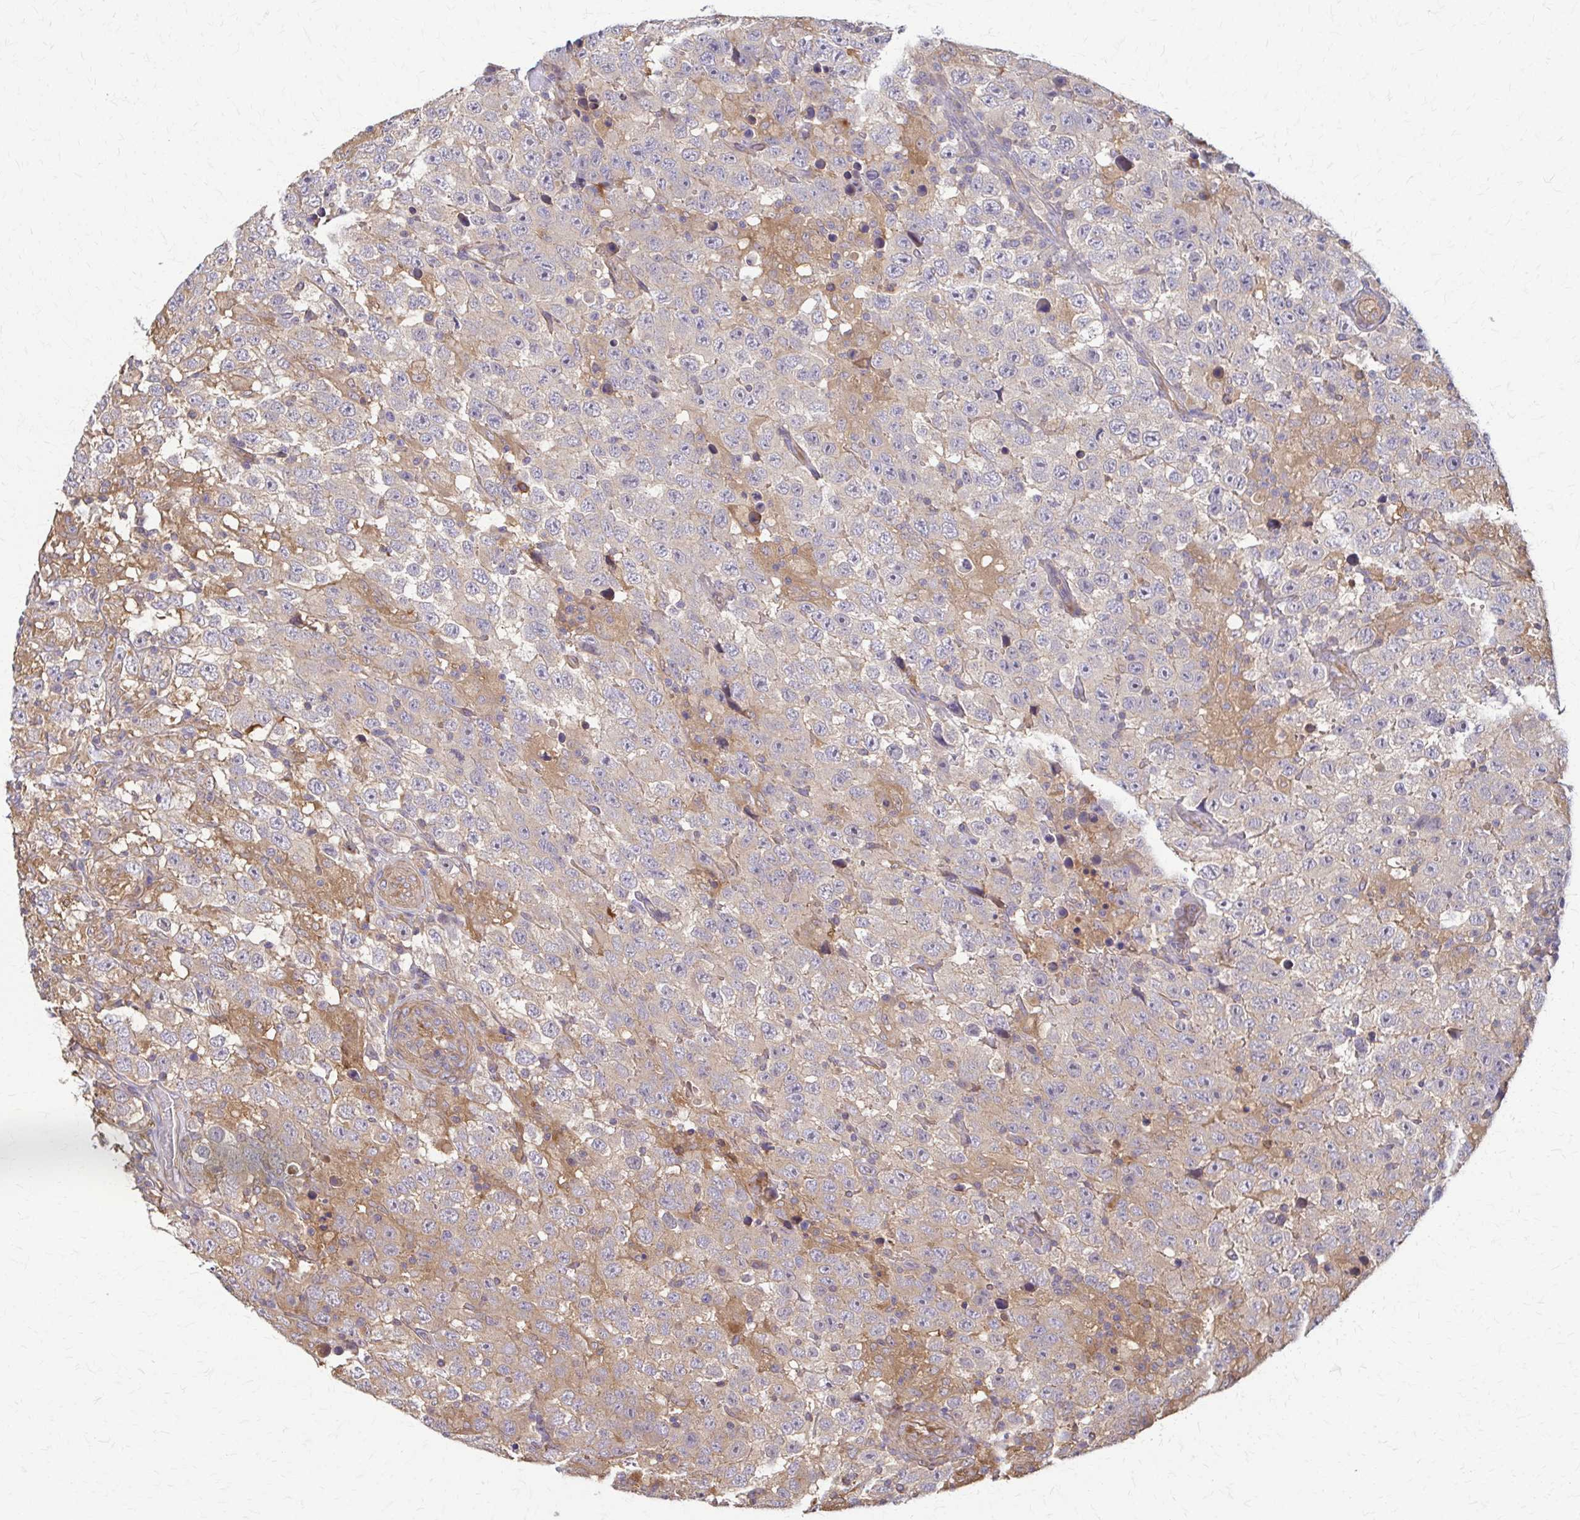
{"staining": {"intensity": "negative", "quantity": "none", "location": "none"}, "tissue": "testis cancer", "cell_type": "Tumor cells", "image_type": "cancer", "snomed": [{"axis": "morphology", "description": "Seminoma, NOS"}, {"axis": "topography", "description": "Testis"}], "caption": "A histopathology image of human seminoma (testis) is negative for staining in tumor cells.", "gene": "DSP", "patient": {"sex": "male", "age": 41}}